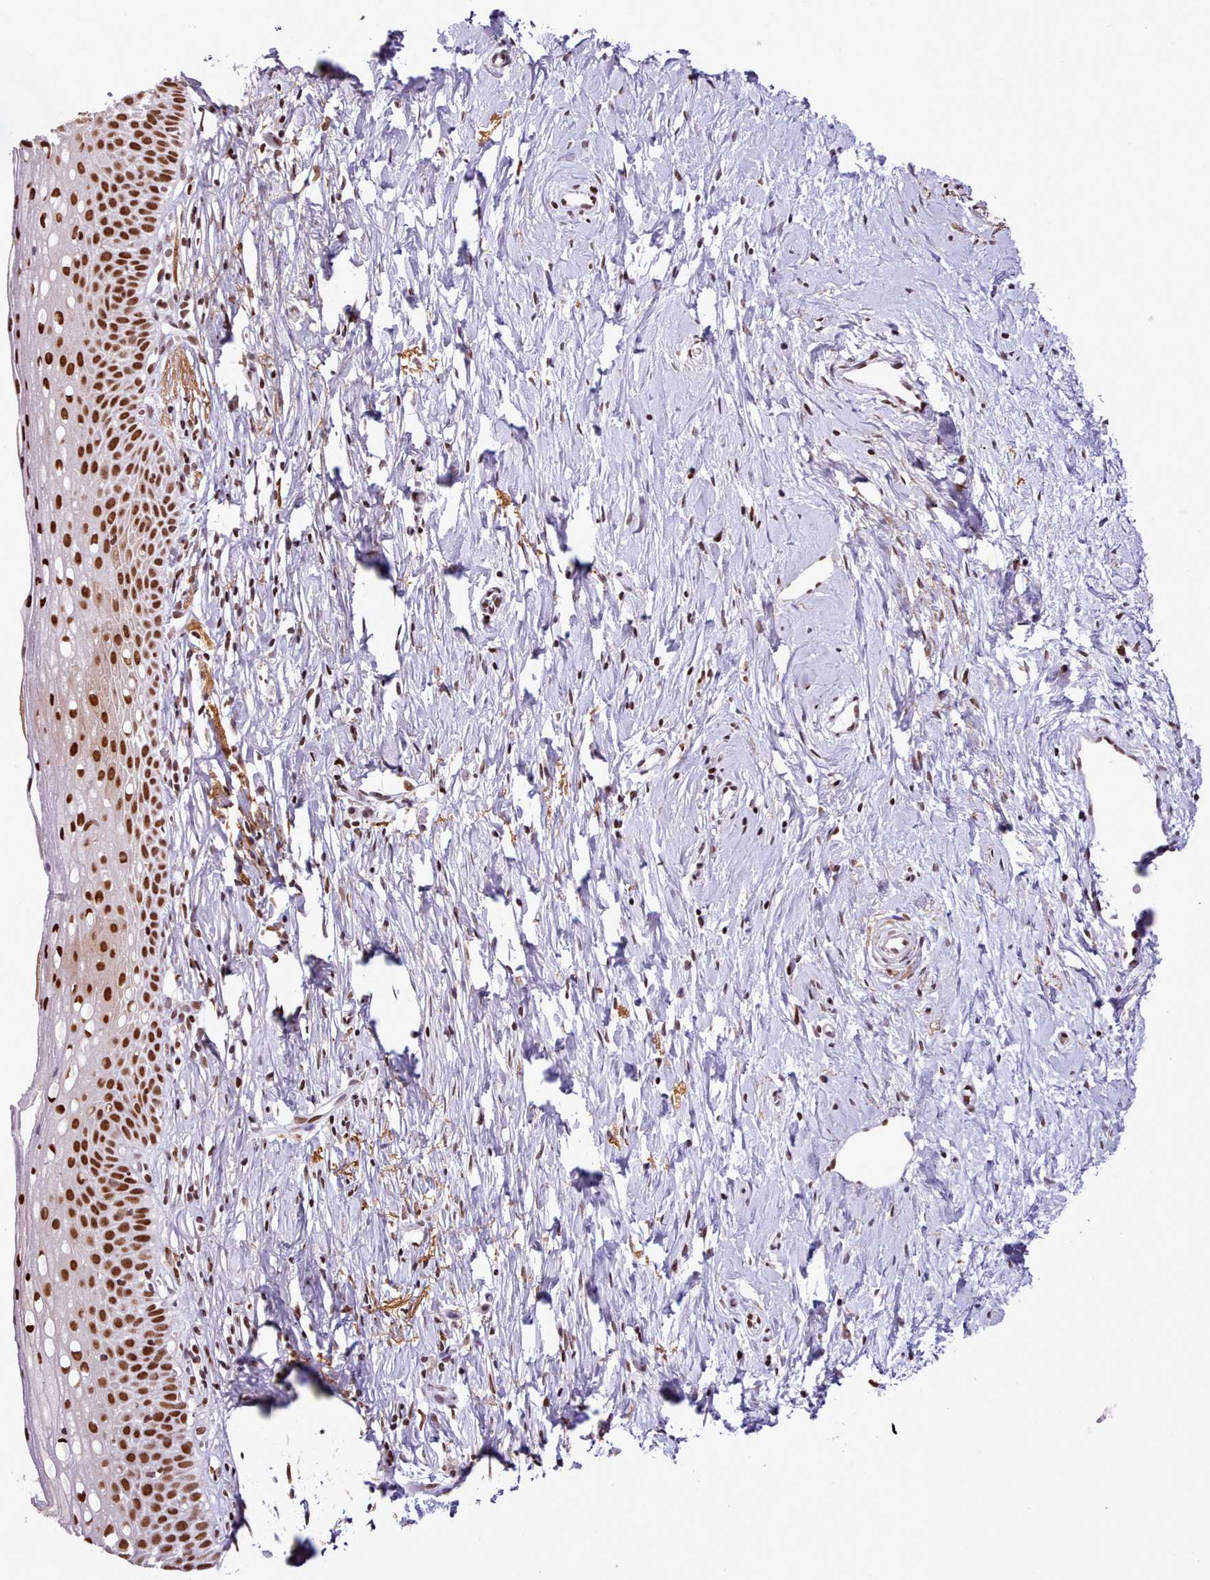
{"staining": {"intensity": "strong", "quantity": ">75%", "location": "nuclear"}, "tissue": "cervix", "cell_type": "Glandular cells", "image_type": "normal", "snomed": [{"axis": "morphology", "description": "Normal tissue, NOS"}, {"axis": "topography", "description": "Cervix"}], "caption": "Brown immunohistochemical staining in benign human cervix shows strong nuclear staining in about >75% of glandular cells.", "gene": "TAF15", "patient": {"sex": "female", "age": 57}}